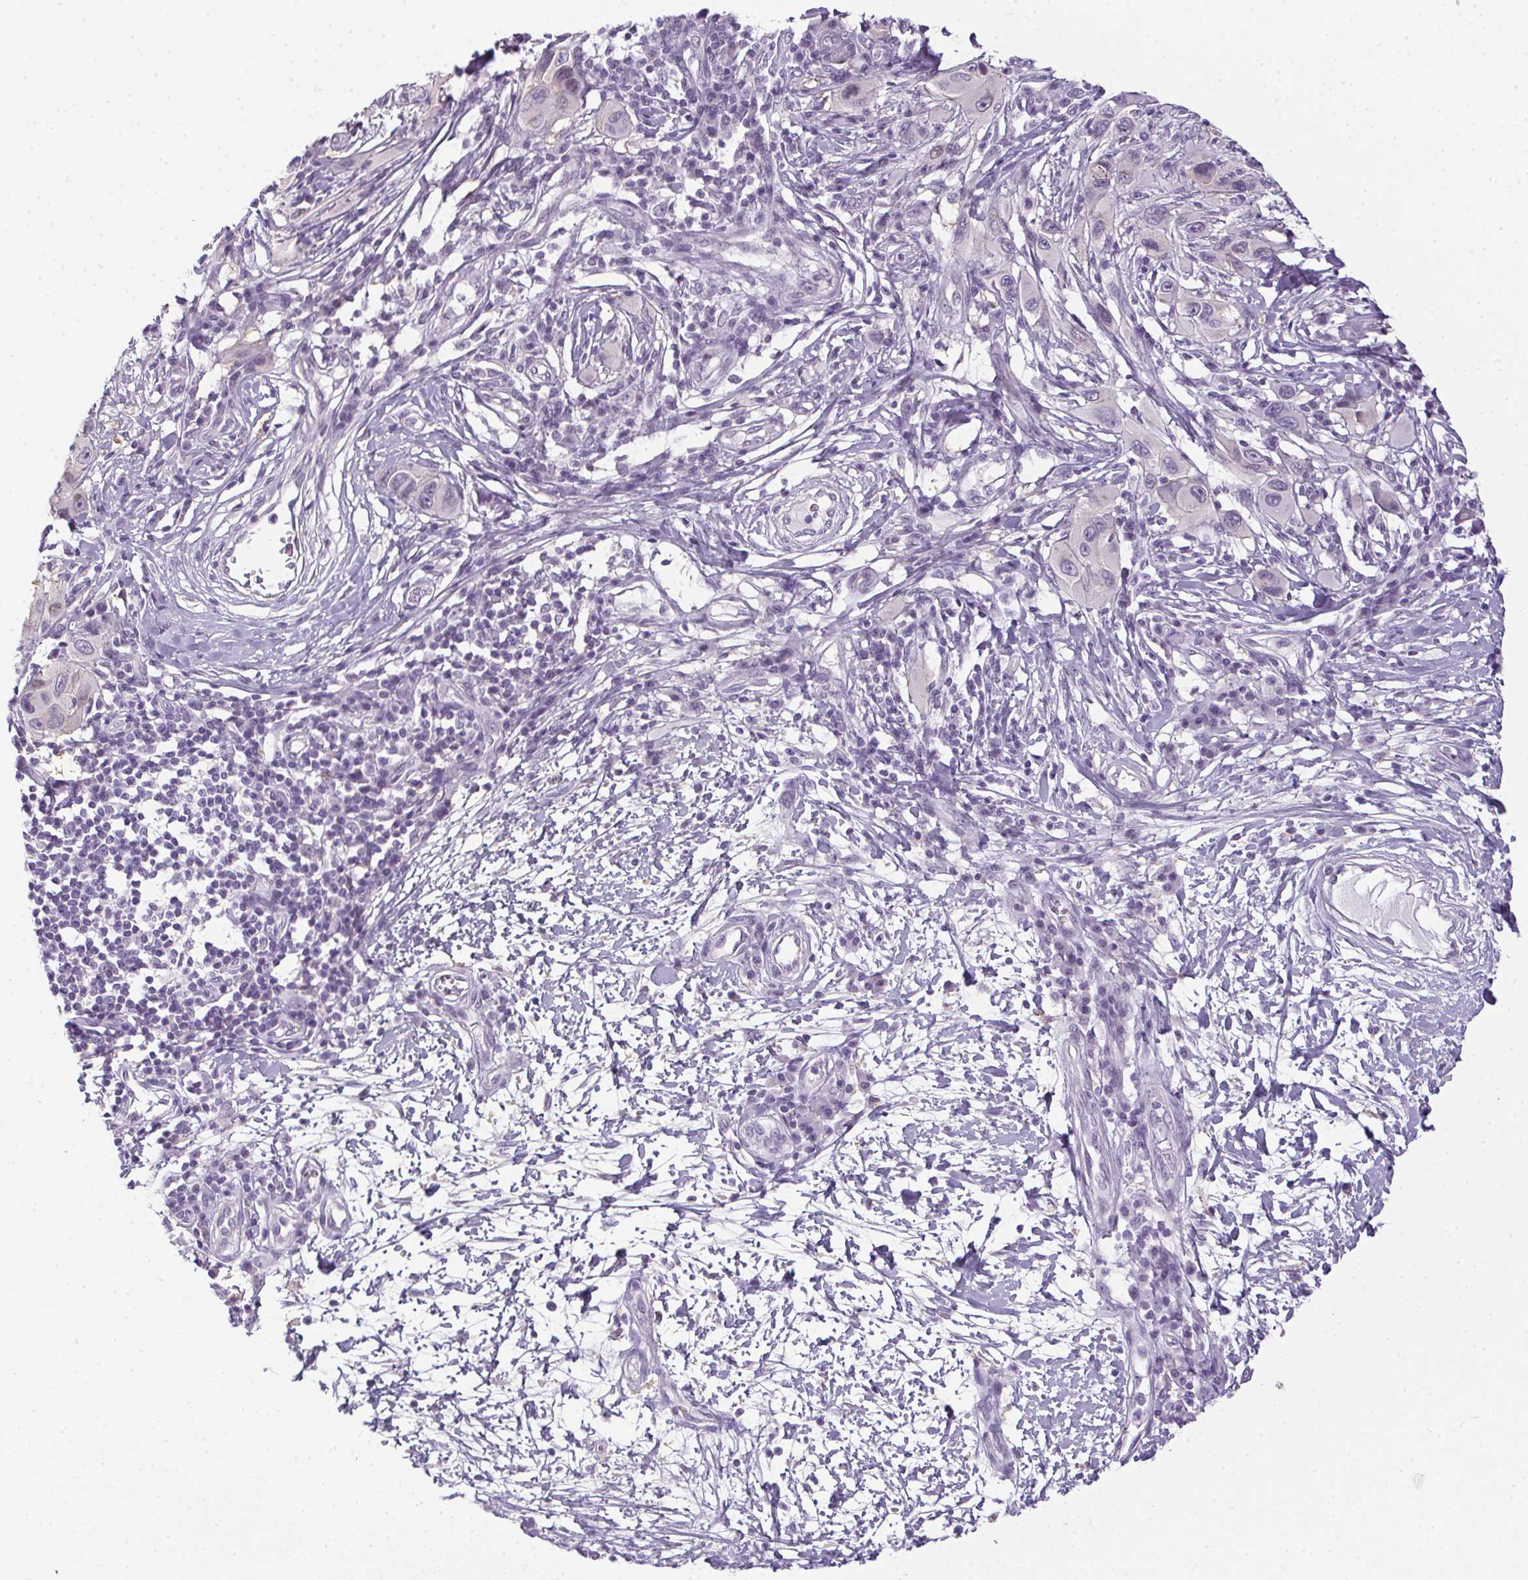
{"staining": {"intensity": "negative", "quantity": "none", "location": "none"}, "tissue": "melanoma", "cell_type": "Tumor cells", "image_type": "cancer", "snomed": [{"axis": "morphology", "description": "Malignant melanoma, NOS"}, {"axis": "topography", "description": "Skin"}], "caption": "The image reveals no staining of tumor cells in melanoma.", "gene": "PRL", "patient": {"sex": "male", "age": 53}}